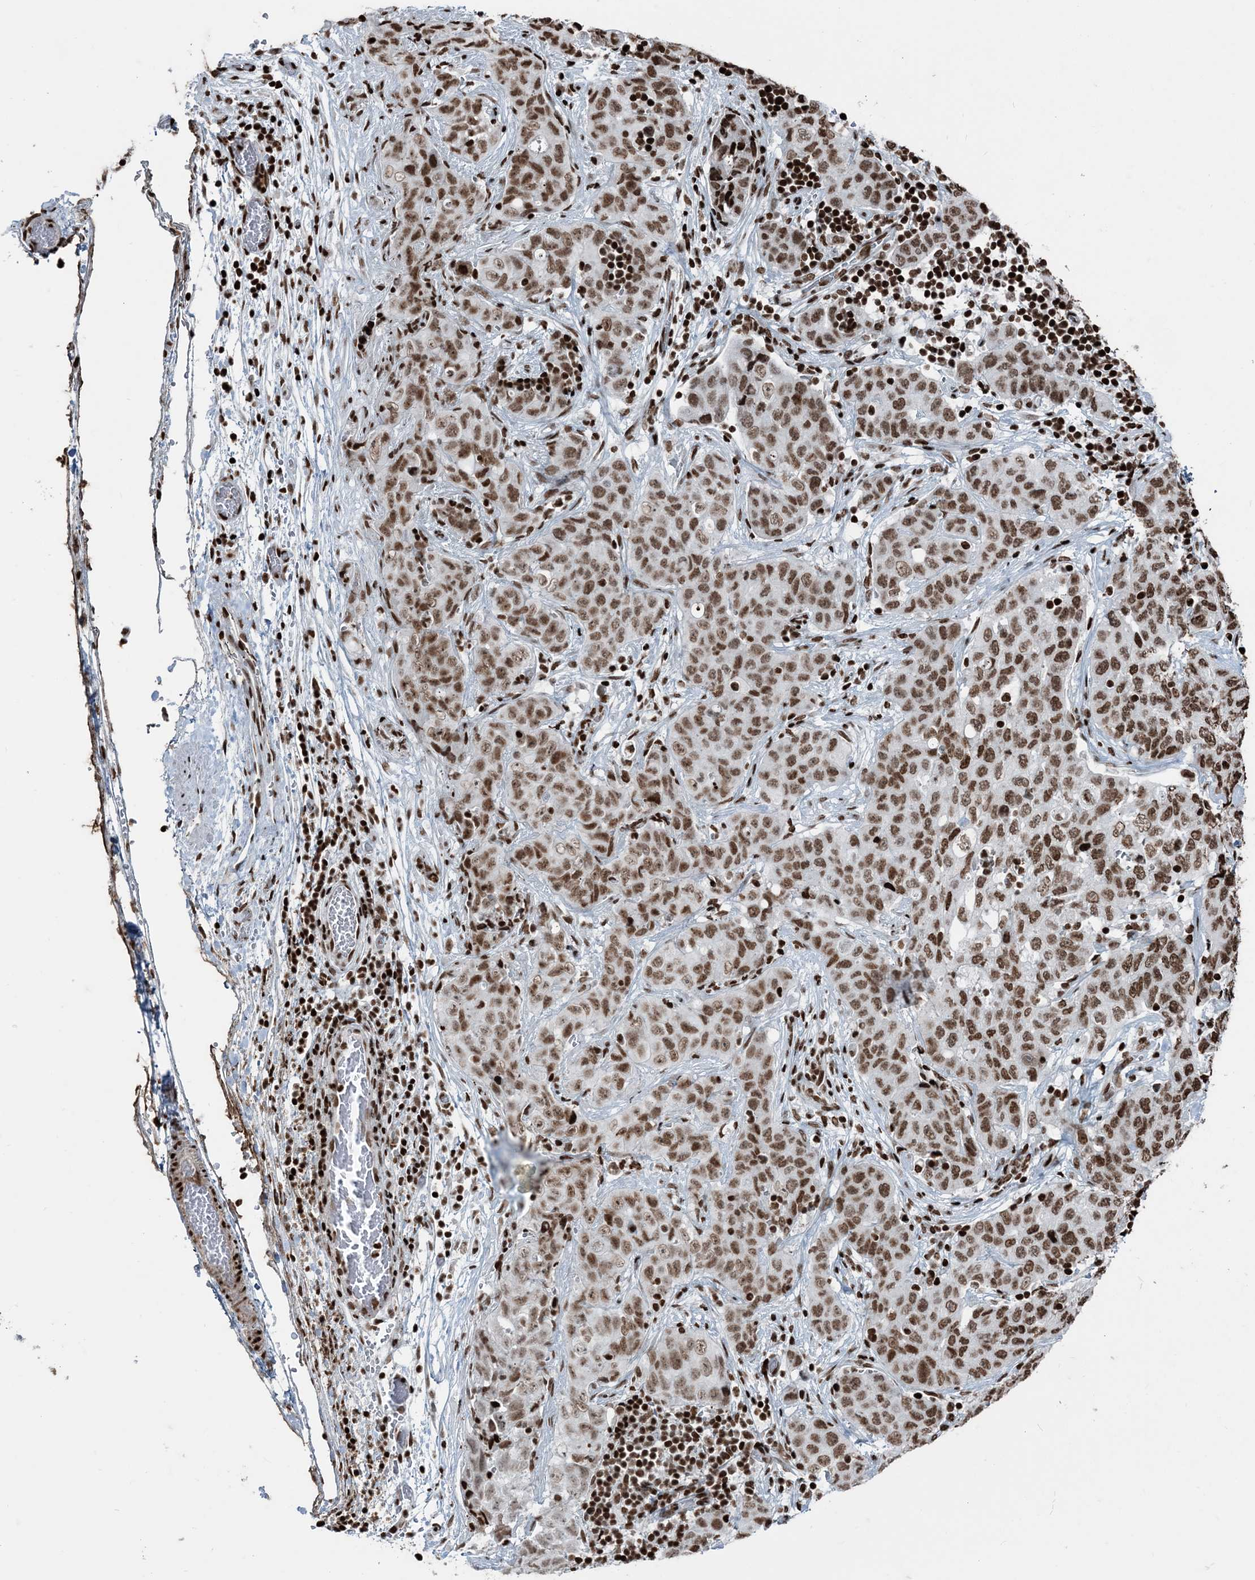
{"staining": {"intensity": "moderate", "quantity": ">75%", "location": "nuclear"}, "tissue": "stomach cancer", "cell_type": "Tumor cells", "image_type": "cancer", "snomed": [{"axis": "morphology", "description": "Normal tissue, NOS"}, {"axis": "morphology", "description": "Adenocarcinoma, NOS"}, {"axis": "topography", "description": "Lymph node"}, {"axis": "topography", "description": "Stomach"}], "caption": "Stomach adenocarcinoma stained with IHC shows moderate nuclear expression in about >75% of tumor cells. The staining was performed using DAB, with brown indicating positive protein expression. Nuclei are stained blue with hematoxylin.", "gene": "H3-3B", "patient": {"sex": "male", "age": 48}}